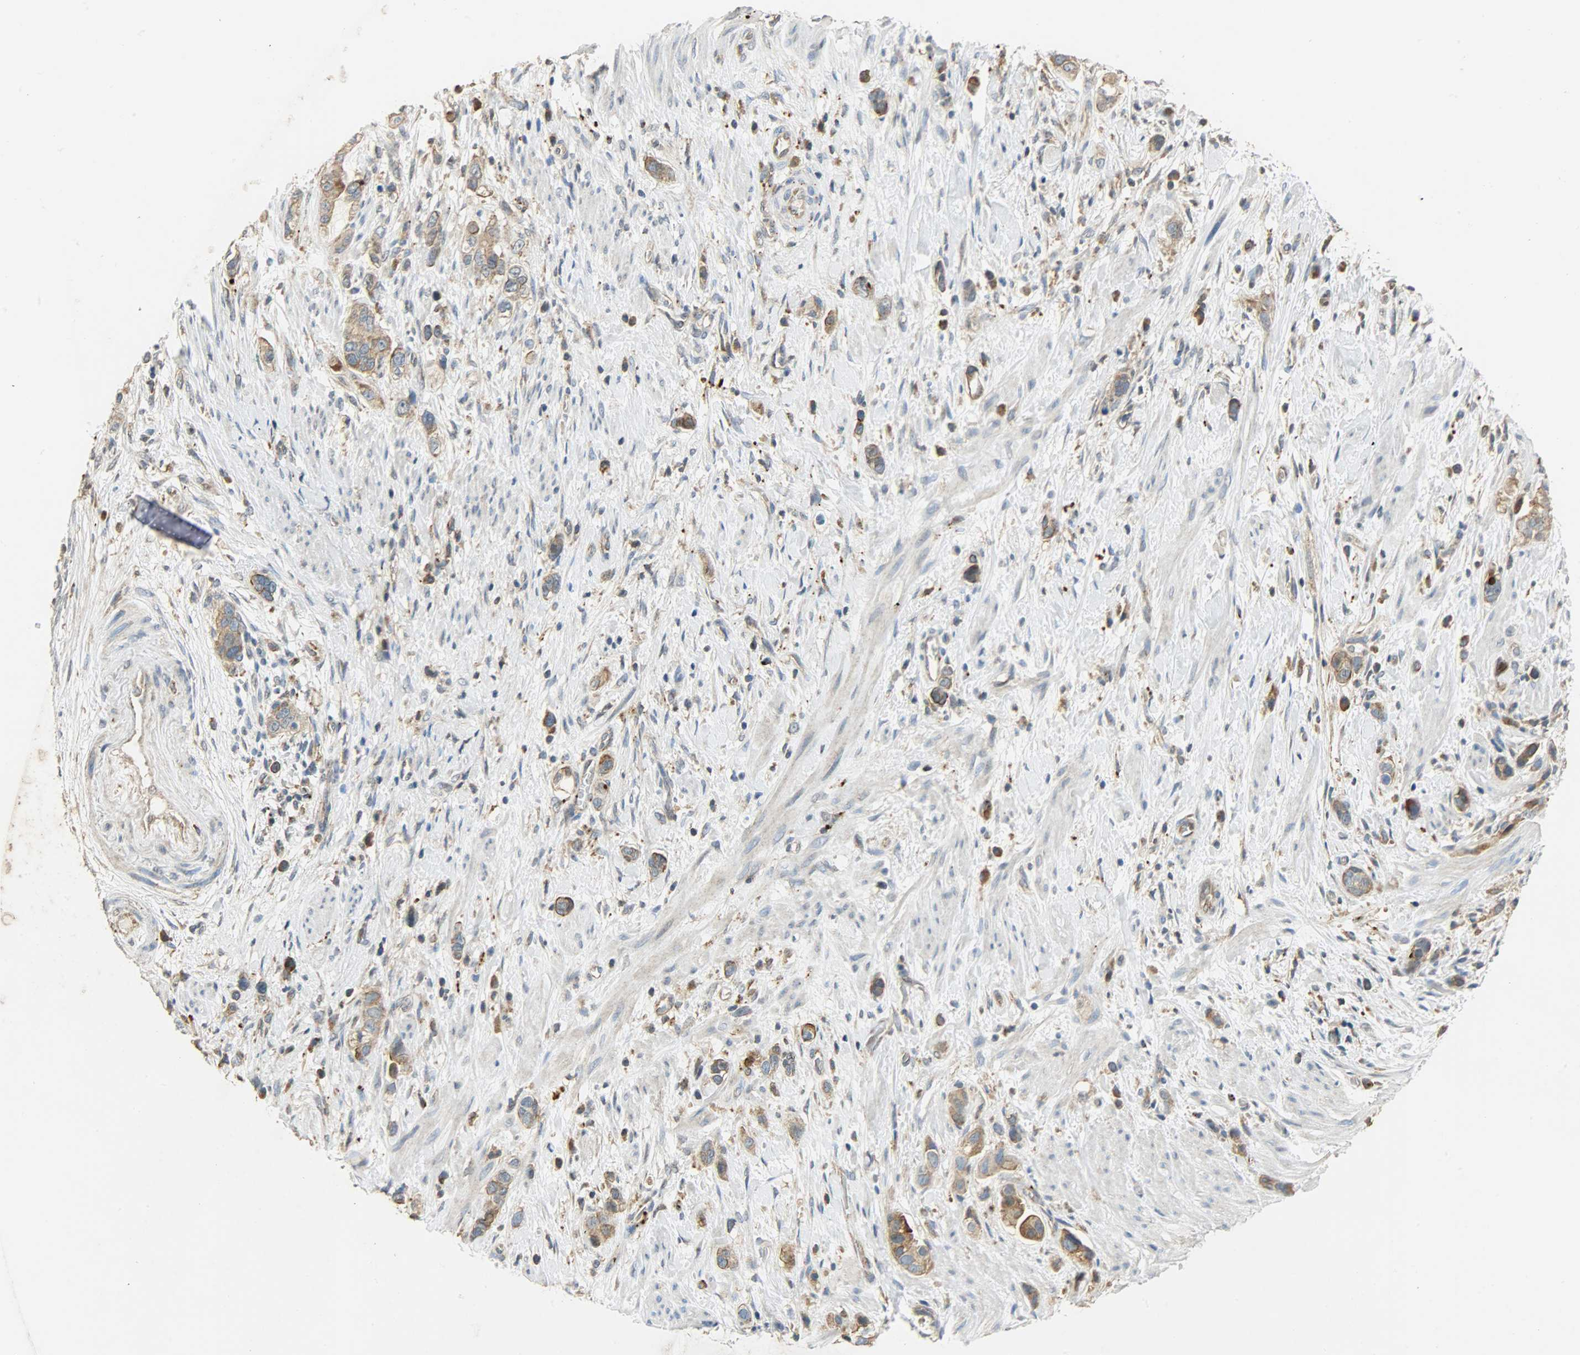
{"staining": {"intensity": "moderate", "quantity": ">75%", "location": "cytoplasmic/membranous"}, "tissue": "stomach cancer", "cell_type": "Tumor cells", "image_type": "cancer", "snomed": [{"axis": "morphology", "description": "Adenocarcinoma, NOS"}, {"axis": "topography", "description": "Stomach, lower"}], "caption": "DAB (3,3'-diaminobenzidine) immunohistochemical staining of adenocarcinoma (stomach) displays moderate cytoplasmic/membranous protein staining in approximately >75% of tumor cells.", "gene": "GIT2", "patient": {"sex": "female", "age": 93}}